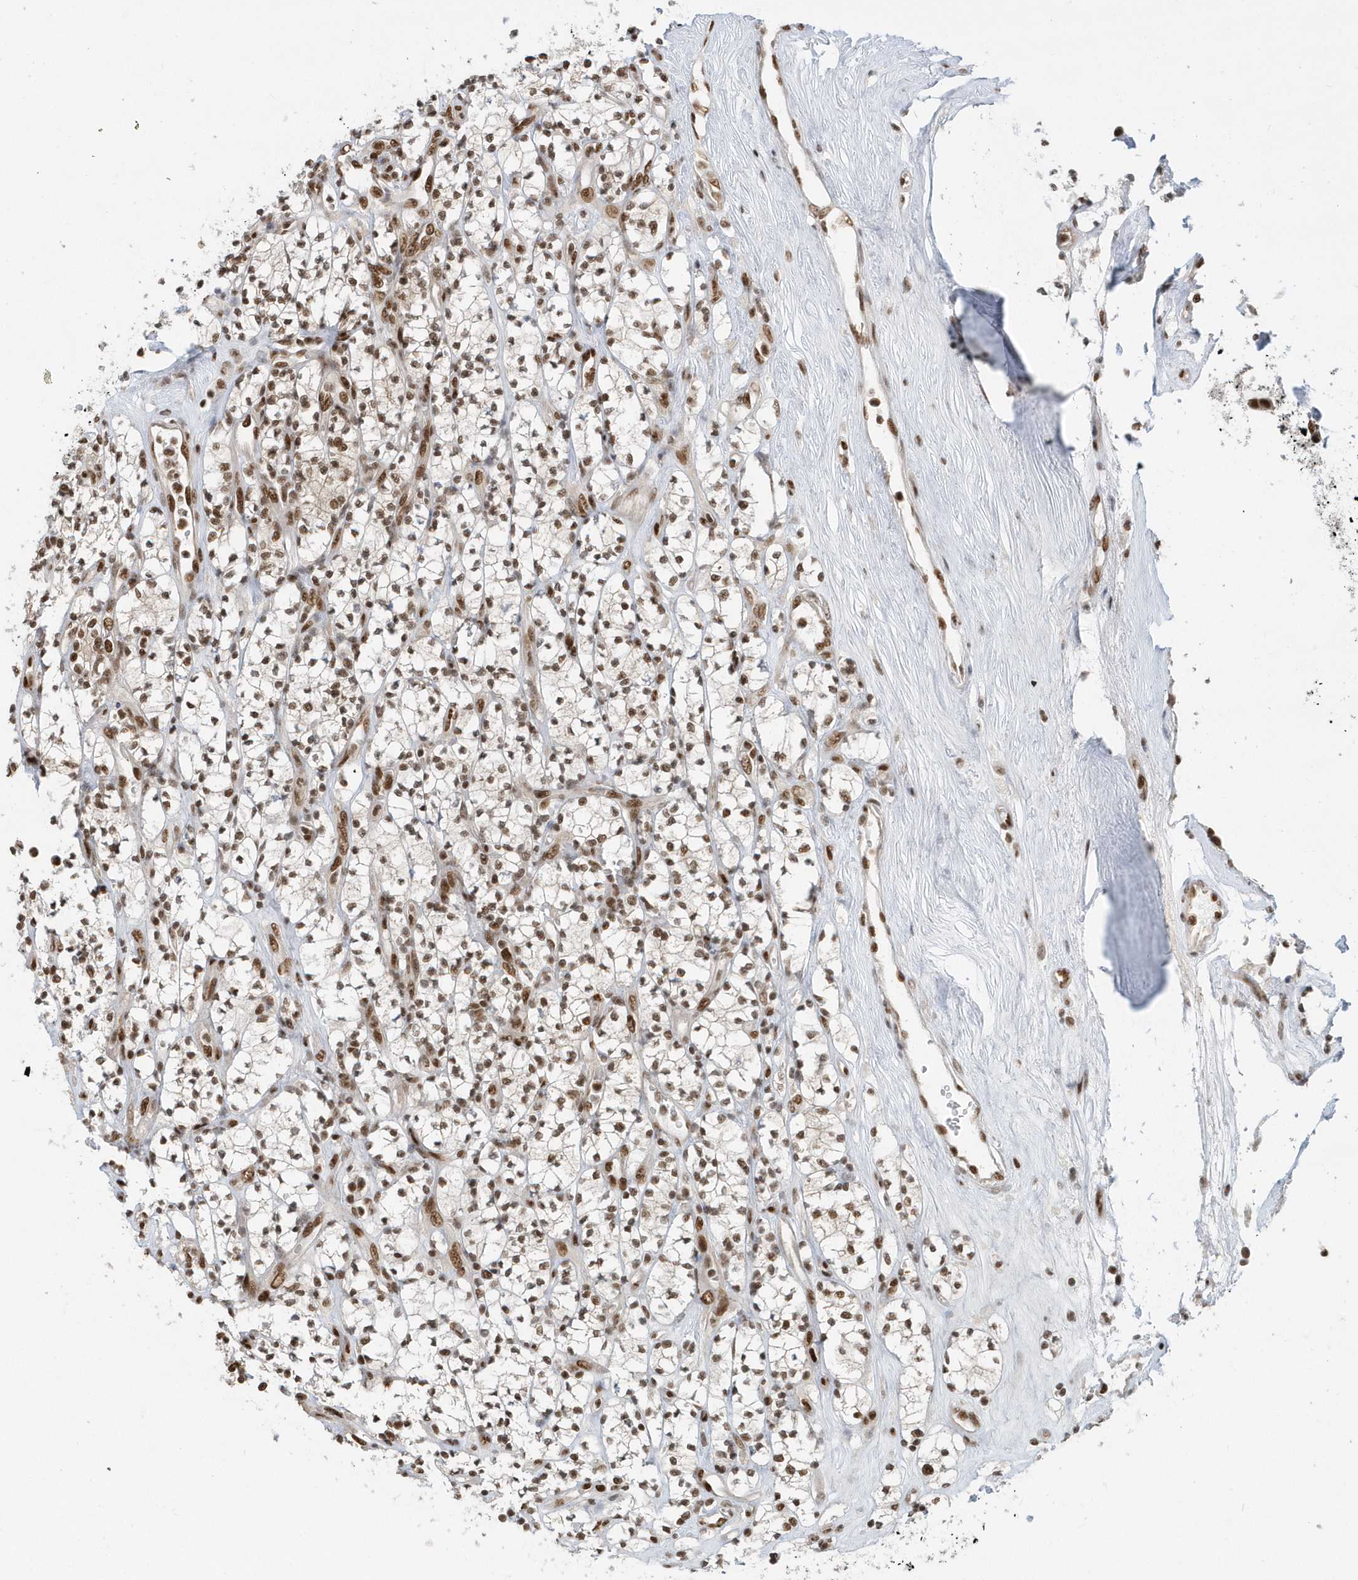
{"staining": {"intensity": "moderate", "quantity": ">75%", "location": "nuclear"}, "tissue": "renal cancer", "cell_type": "Tumor cells", "image_type": "cancer", "snomed": [{"axis": "morphology", "description": "Adenocarcinoma, NOS"}, {"axis": "topography", "description": "Kidney"}], "caption": "Adenocarcinoma (renal) stained with DAB immunohistochemistry (IHC) reveals medium levels of moderate nuclear staining in approximately >75% of tumor cells. (DAB IHC, brown staining for protein, blue staining for nuclei).", "gene": "SEPHS1", "patient": {"sex": "male", "age": 77}}